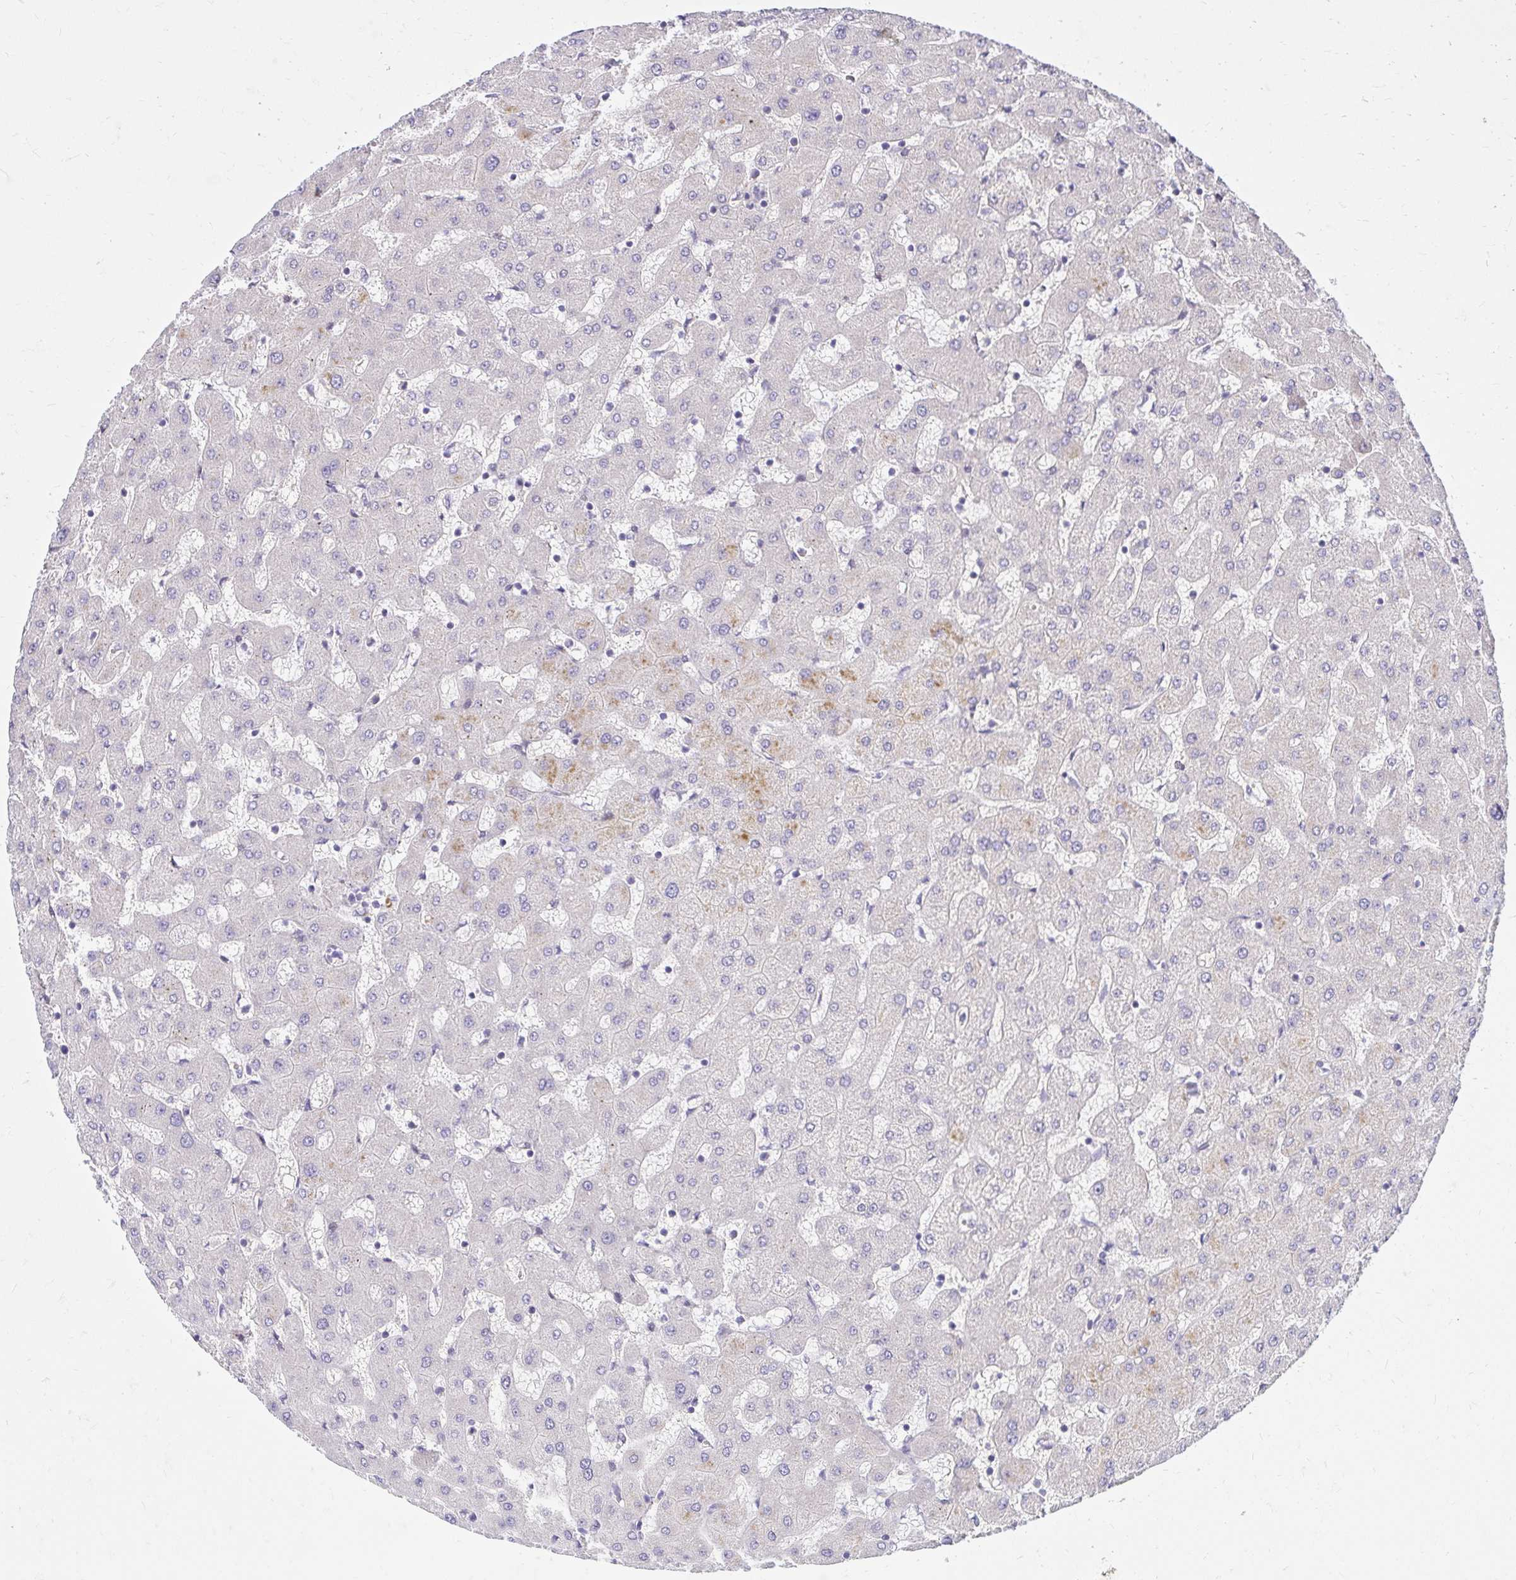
{"staining": {"intensity": "negative", "quantity": "none", "location": "none"}, "tissue": "liver", "cell_type": "Cholangiocytes", "image_type": "normal", "snomed": [{"axis": "morphology", "description": "Normal tissue, NOS"}, {"axis": "topography", "description": "Liver"}], "caption": "Immunohistochemical staining of unremarkable human liver exhibits no significant staining in cholangiocytes.", "gene": "YAP1", "patient": {"sex": "female", "age": 63}}